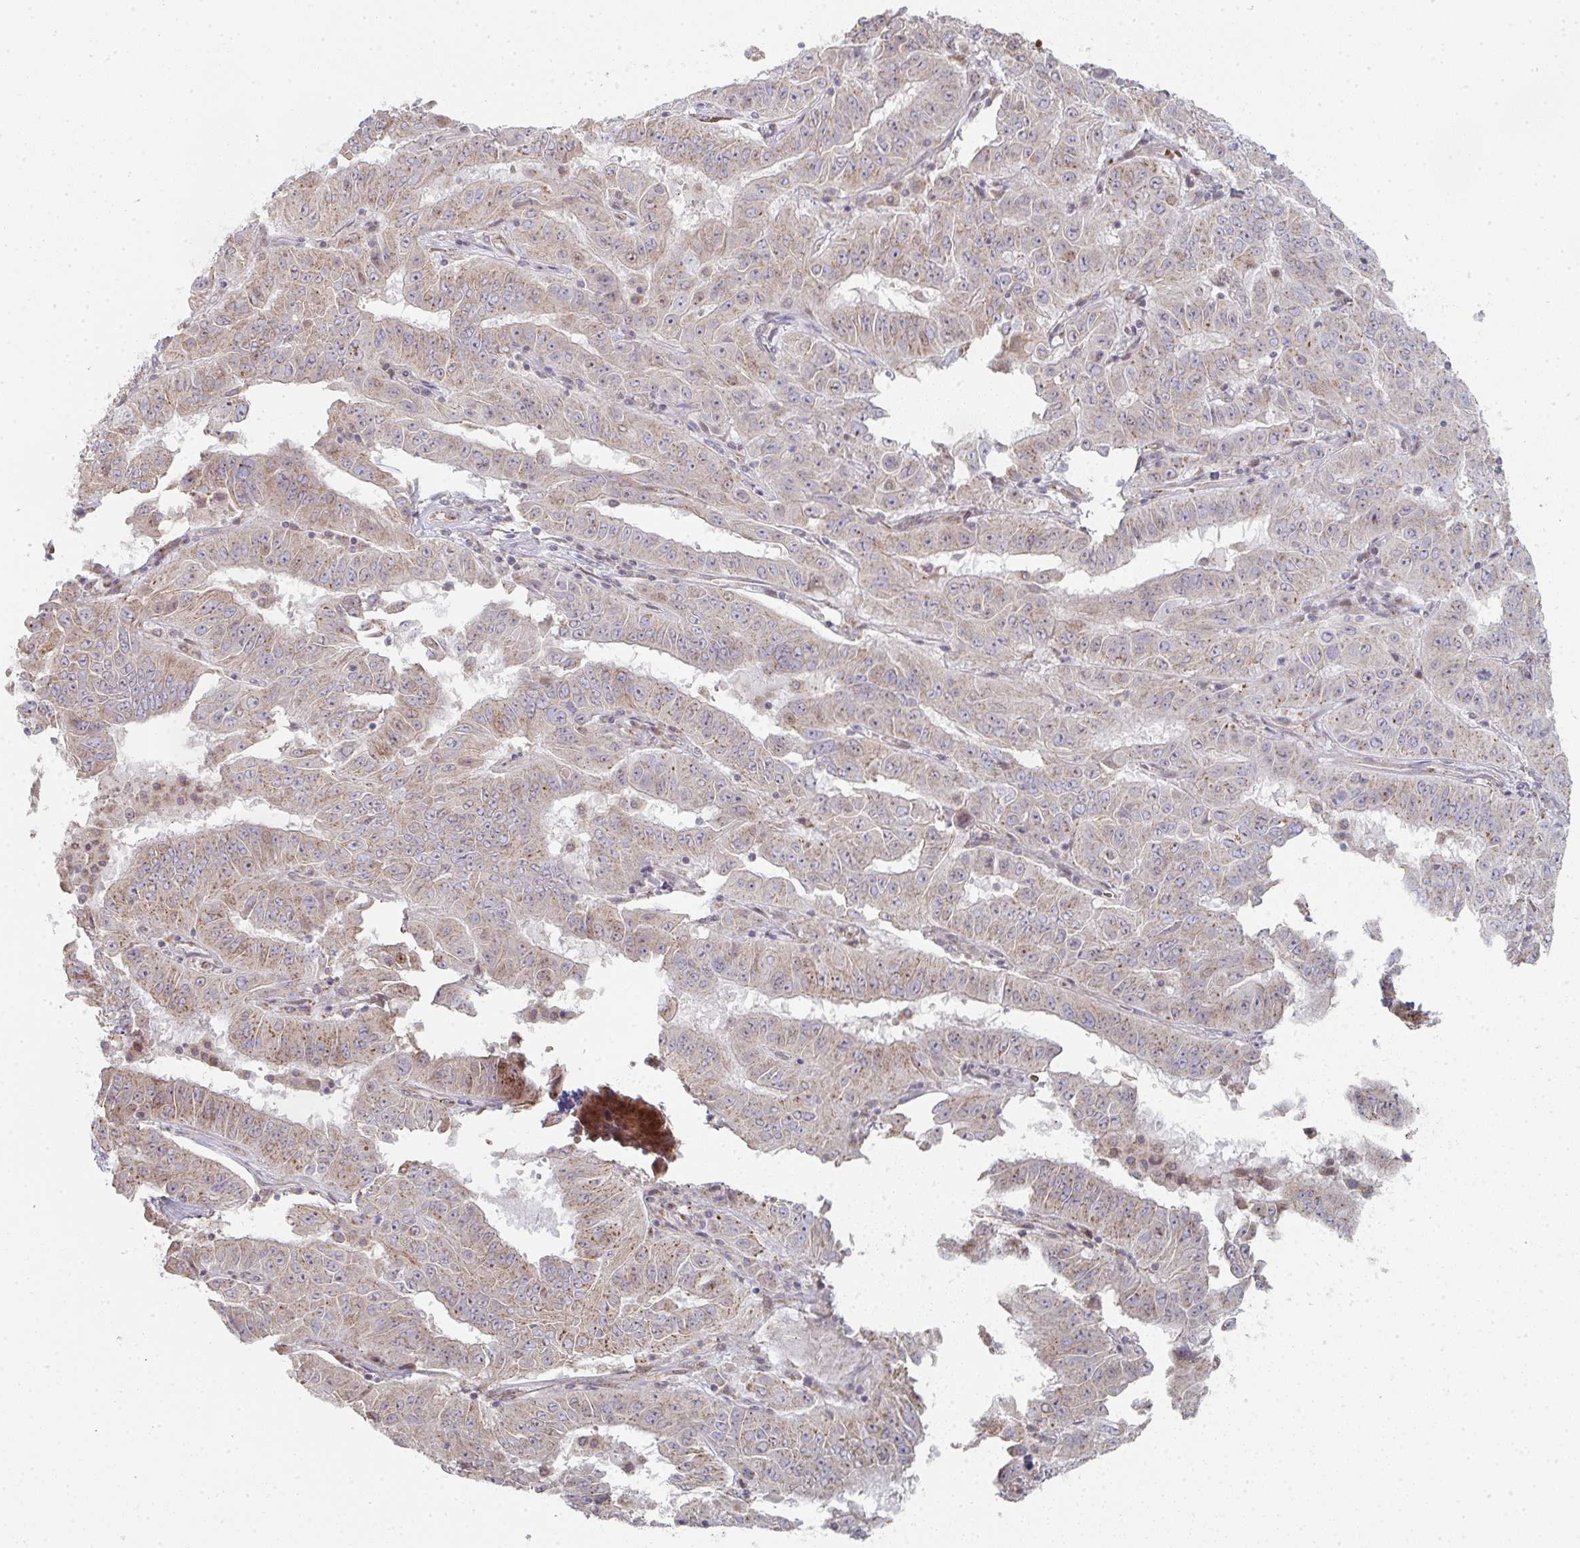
{"staining": {"intensity": "moderate", "quantity": ">75%", "location": "cytoplasmic/membranous"}, "tissue": "pancreatic cancer", "cell_type": "Tumor cells", "image_type": "cancer", "snomed": [{"axis": "morphology", "description": "Adenocarcinoma, NOS"}, {"axis": "topography", "description": "Pancreas"}], "caption": "A micrograph of pancreatic cancer (adenocarcinoma) stained for a protein reveals moderate cytoplasmic/membranous brown staining in tumor cells.", "gene": "ZNF526", "patient": {"sex": "male", "age": 63}}